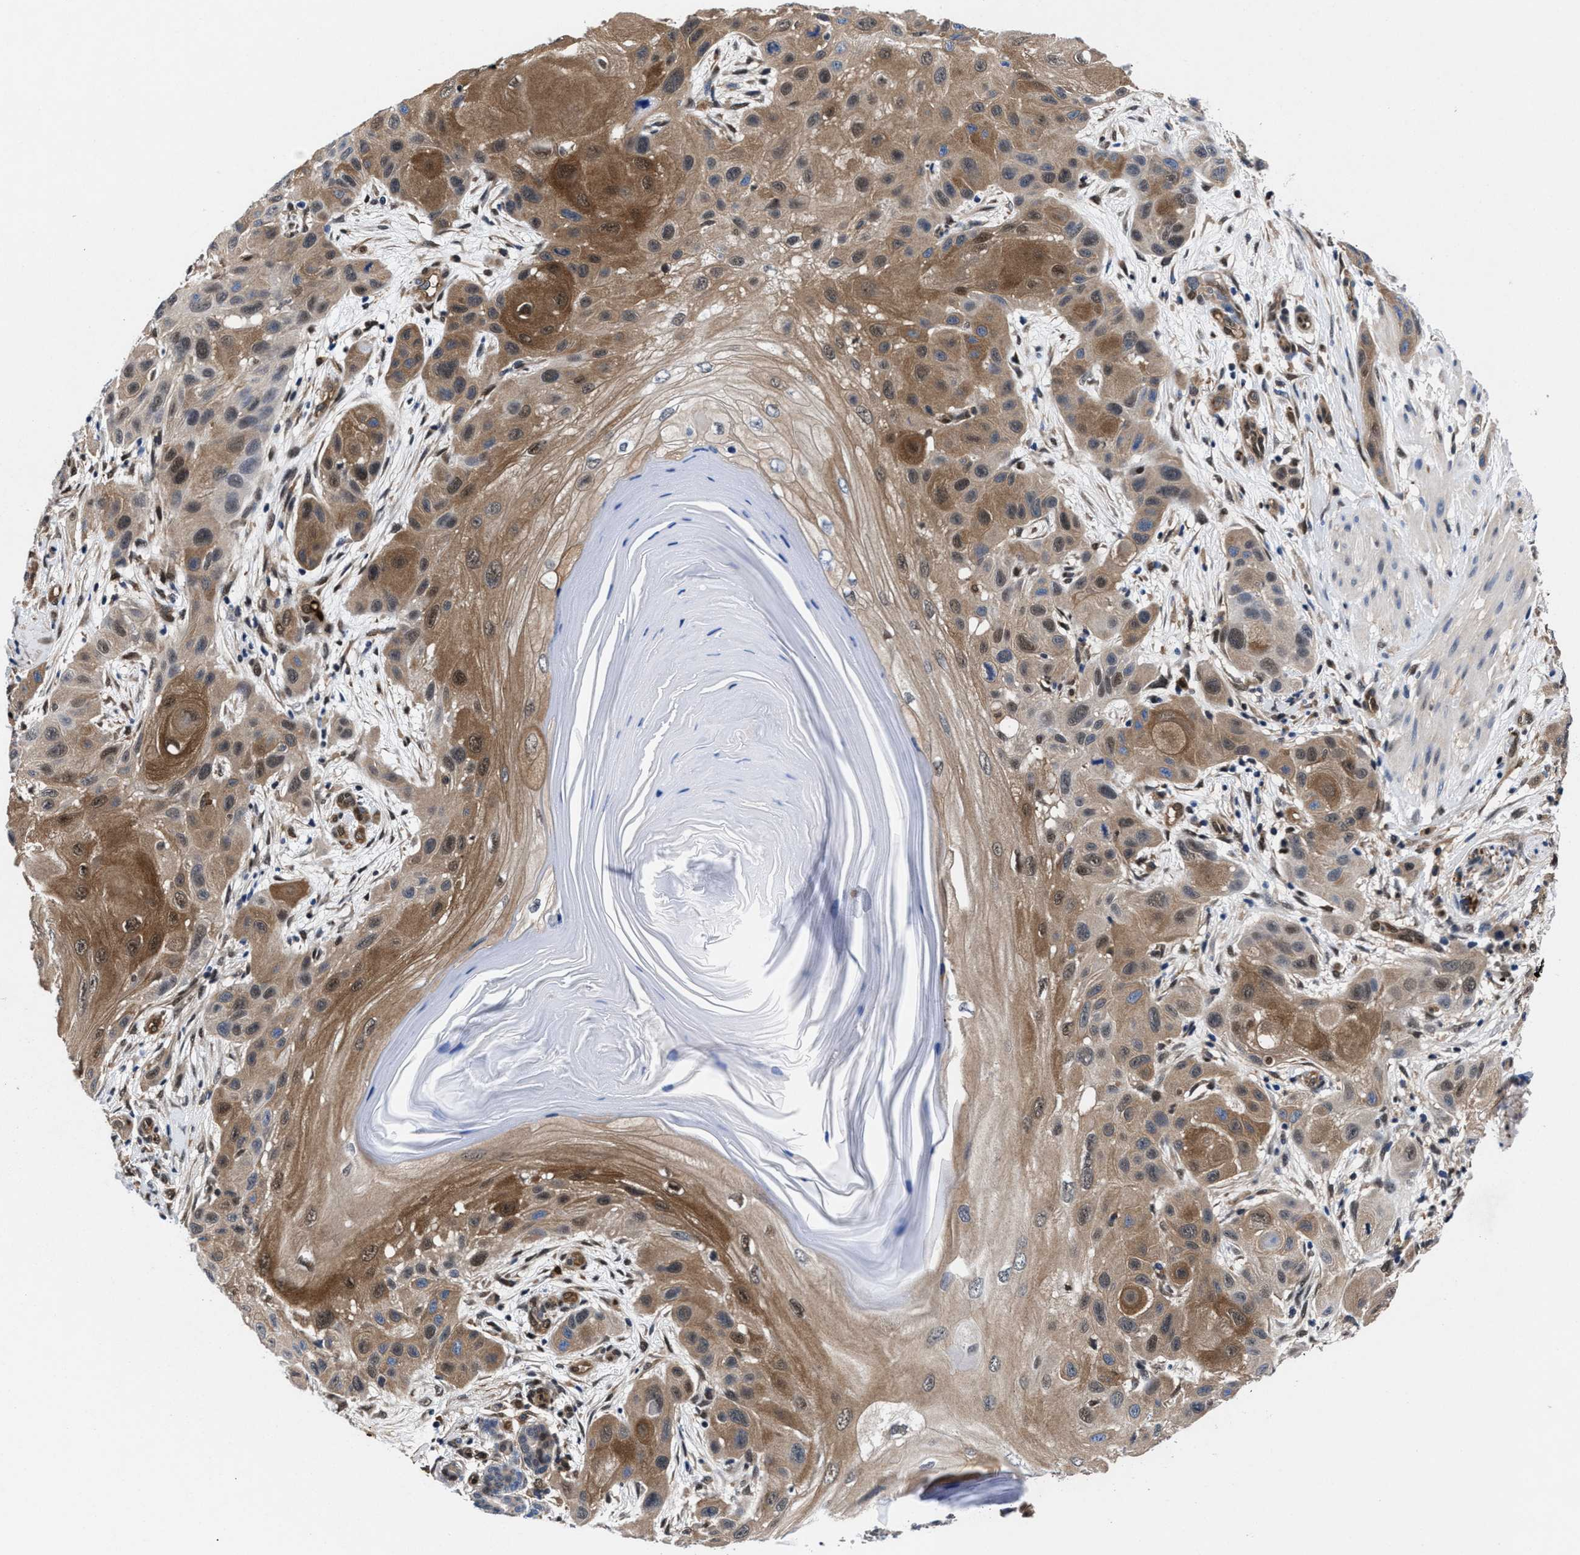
{"staining": {"intensity": "moderate", "quantity": ">75%", "location": "cytoplasmic/membranous,nuclear"}, "tissue": "skin cancer", "cell_type": "Tumor cells", "image_type": "cancer", "snomed": [{"axis": "morphology", "description": "Squamous cell carcinoma, NOS"}, {"axis": "topography", "description": "Skin"}], "caption": "Skin squamous cell carcinoma tissue displays moderate cytoplasmic/membranous and nuclear staining in about >75% of tumor cells, visualized by immunohistochemistry. (IHC, brightfield microscopy, high magnification).", "gene": "ACLY", "patient": {"sex": "female", "age": 96}}